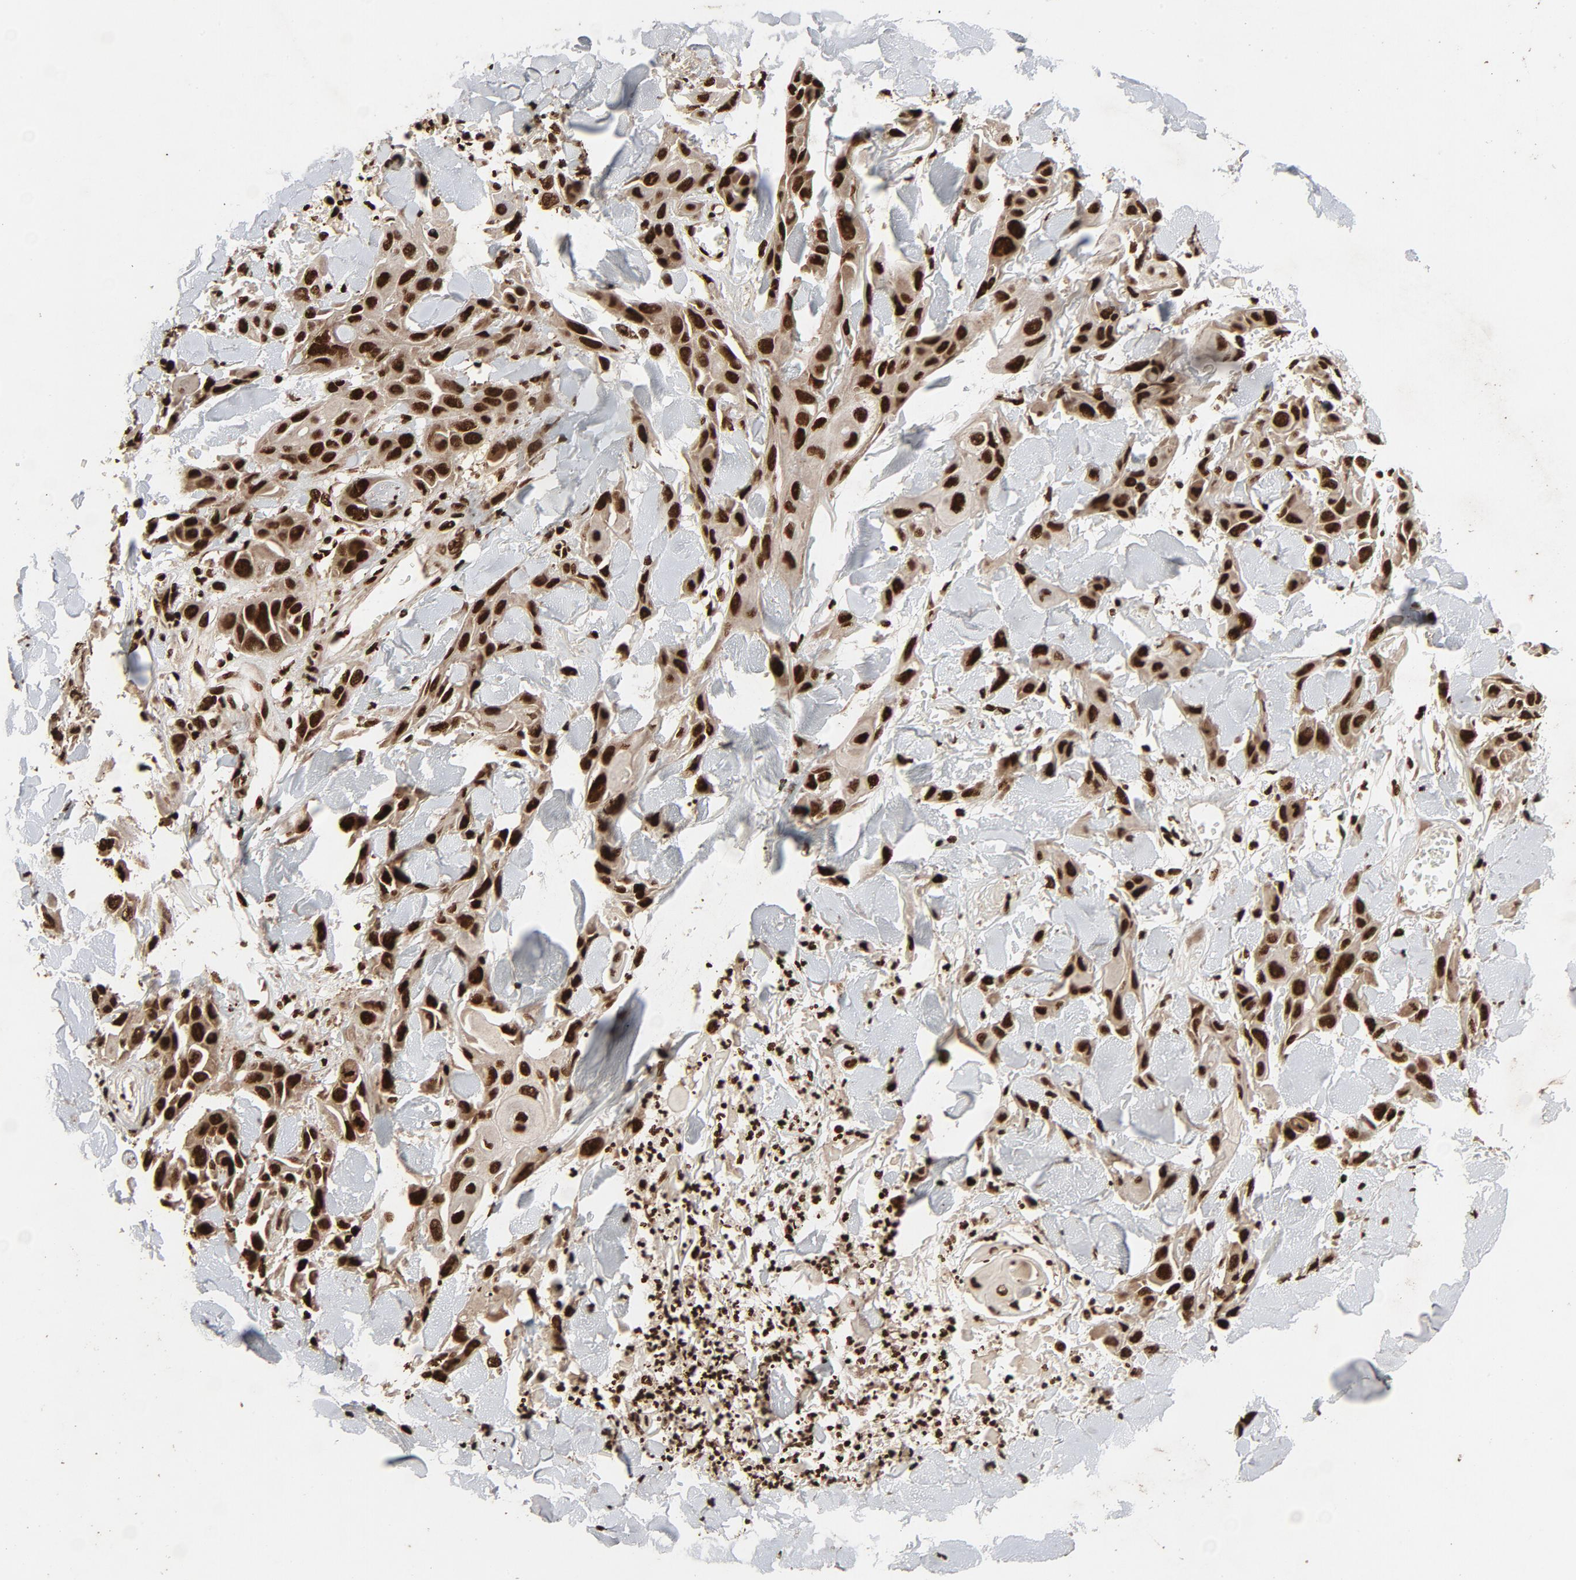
{"staining": {"intensity": "strong", "quantity": ">75%", "location": "nuclear"}, "tissue": "skin cancer", "cell_type": "Tumor cells", "image_type": "cancer", "snomed": [{"axis": "morphology", "description": "Squamous cell carcinoma, NOS"}, {"axis": "topography", "description": "Skin"}, {"axis": "topography", "description": "Anal"}], "caption": "Strong nuclear staining is appreciated in approximately >75% of tumor cells in skin cancer (squamous cell carcinoma). (DAB (3,3'-diaminobenzidine) = brown stain, brightfield microscopy at high magnification).", "gene": "TP53BP1", "patient": {"sex": "female", "age": 55}}